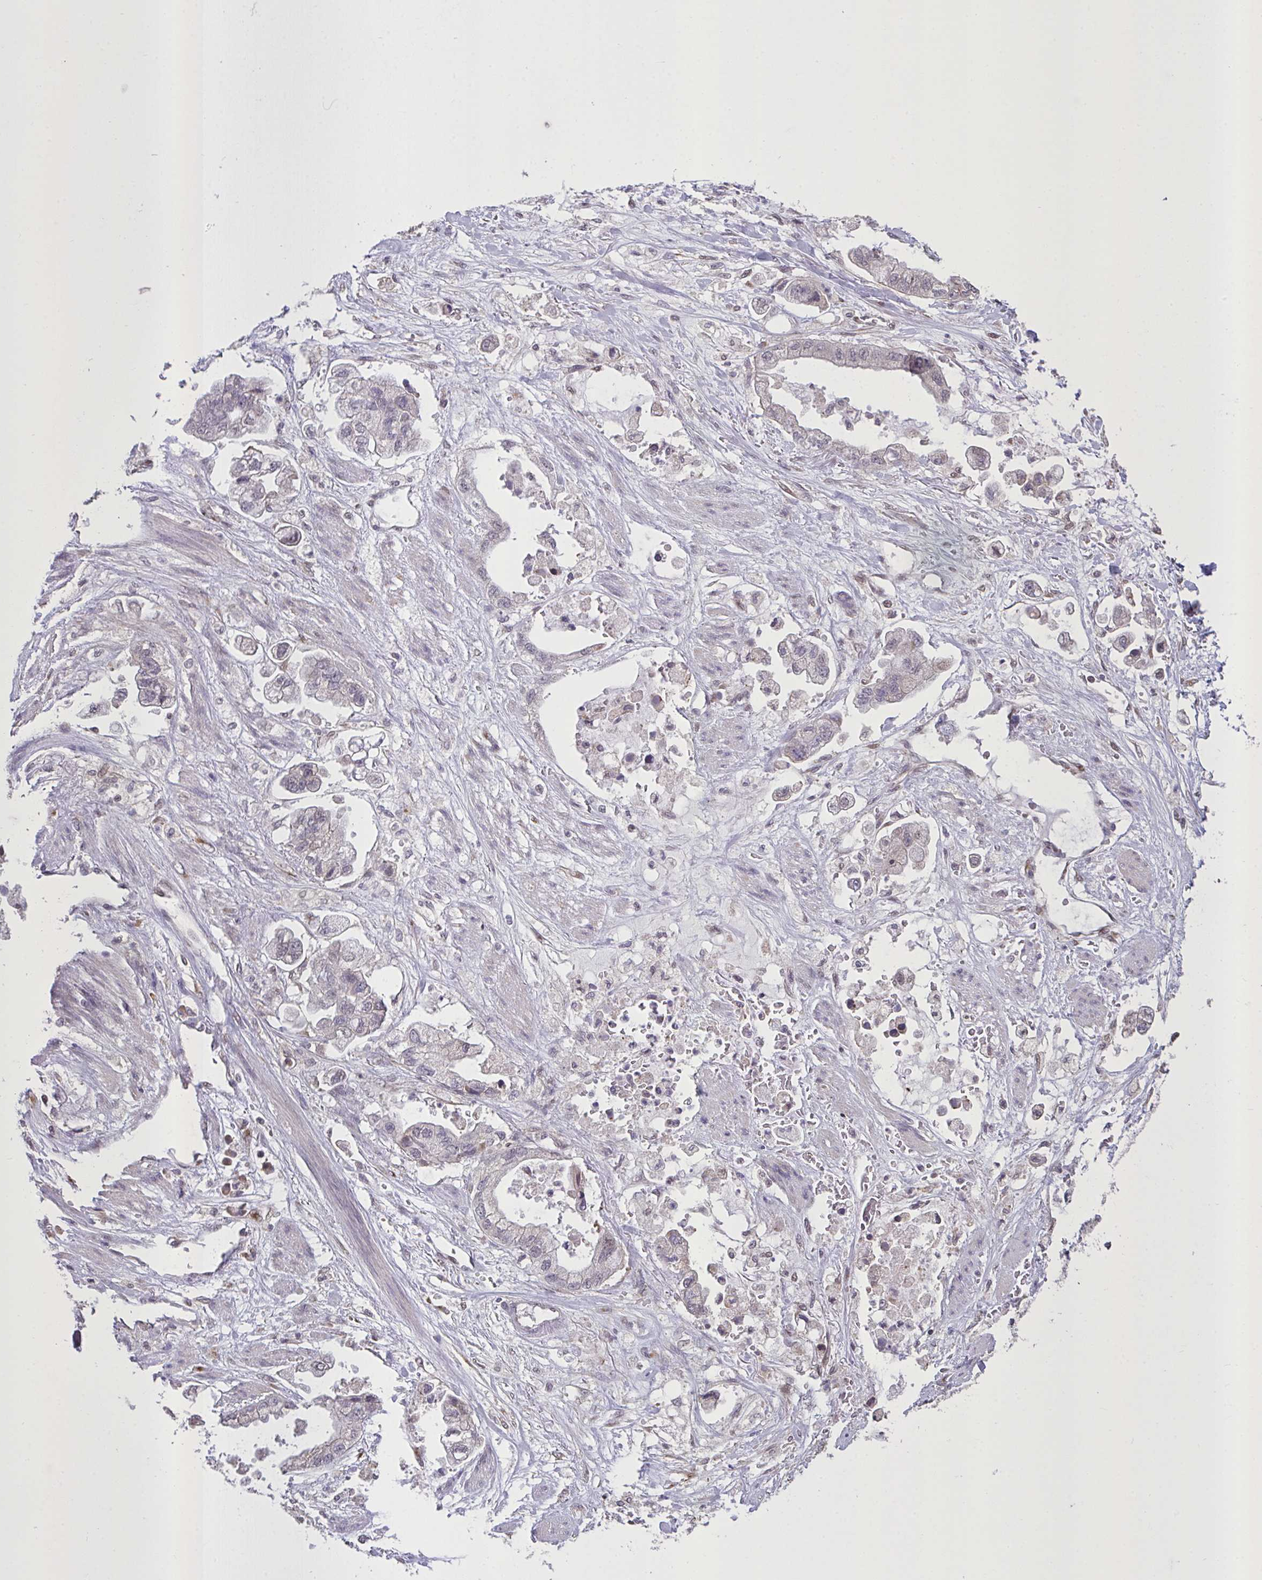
{"staining": {"intensity": "negative", "quantity": "none", "location": "none"}, "tissue": "stomach cancer", "cell_type": "Tumor cells", "image_type": "cancer", "snomed": [{"axis": "morphology", "description": "Adenocarcinoma, NOS"}, {"axis": "topography", "description": "Stomach"}], "caption": "The micrograph displays no significant positivity in tumor cells of adenocarcinoma (stomach). (Stains: DAB immunohistochemistry with hematoxylin counter stain, Microscopy: brightfield microscopy at high magnification).", "gene": "MRGPRX2", "patient": {"sex": "male", "age": 62}}